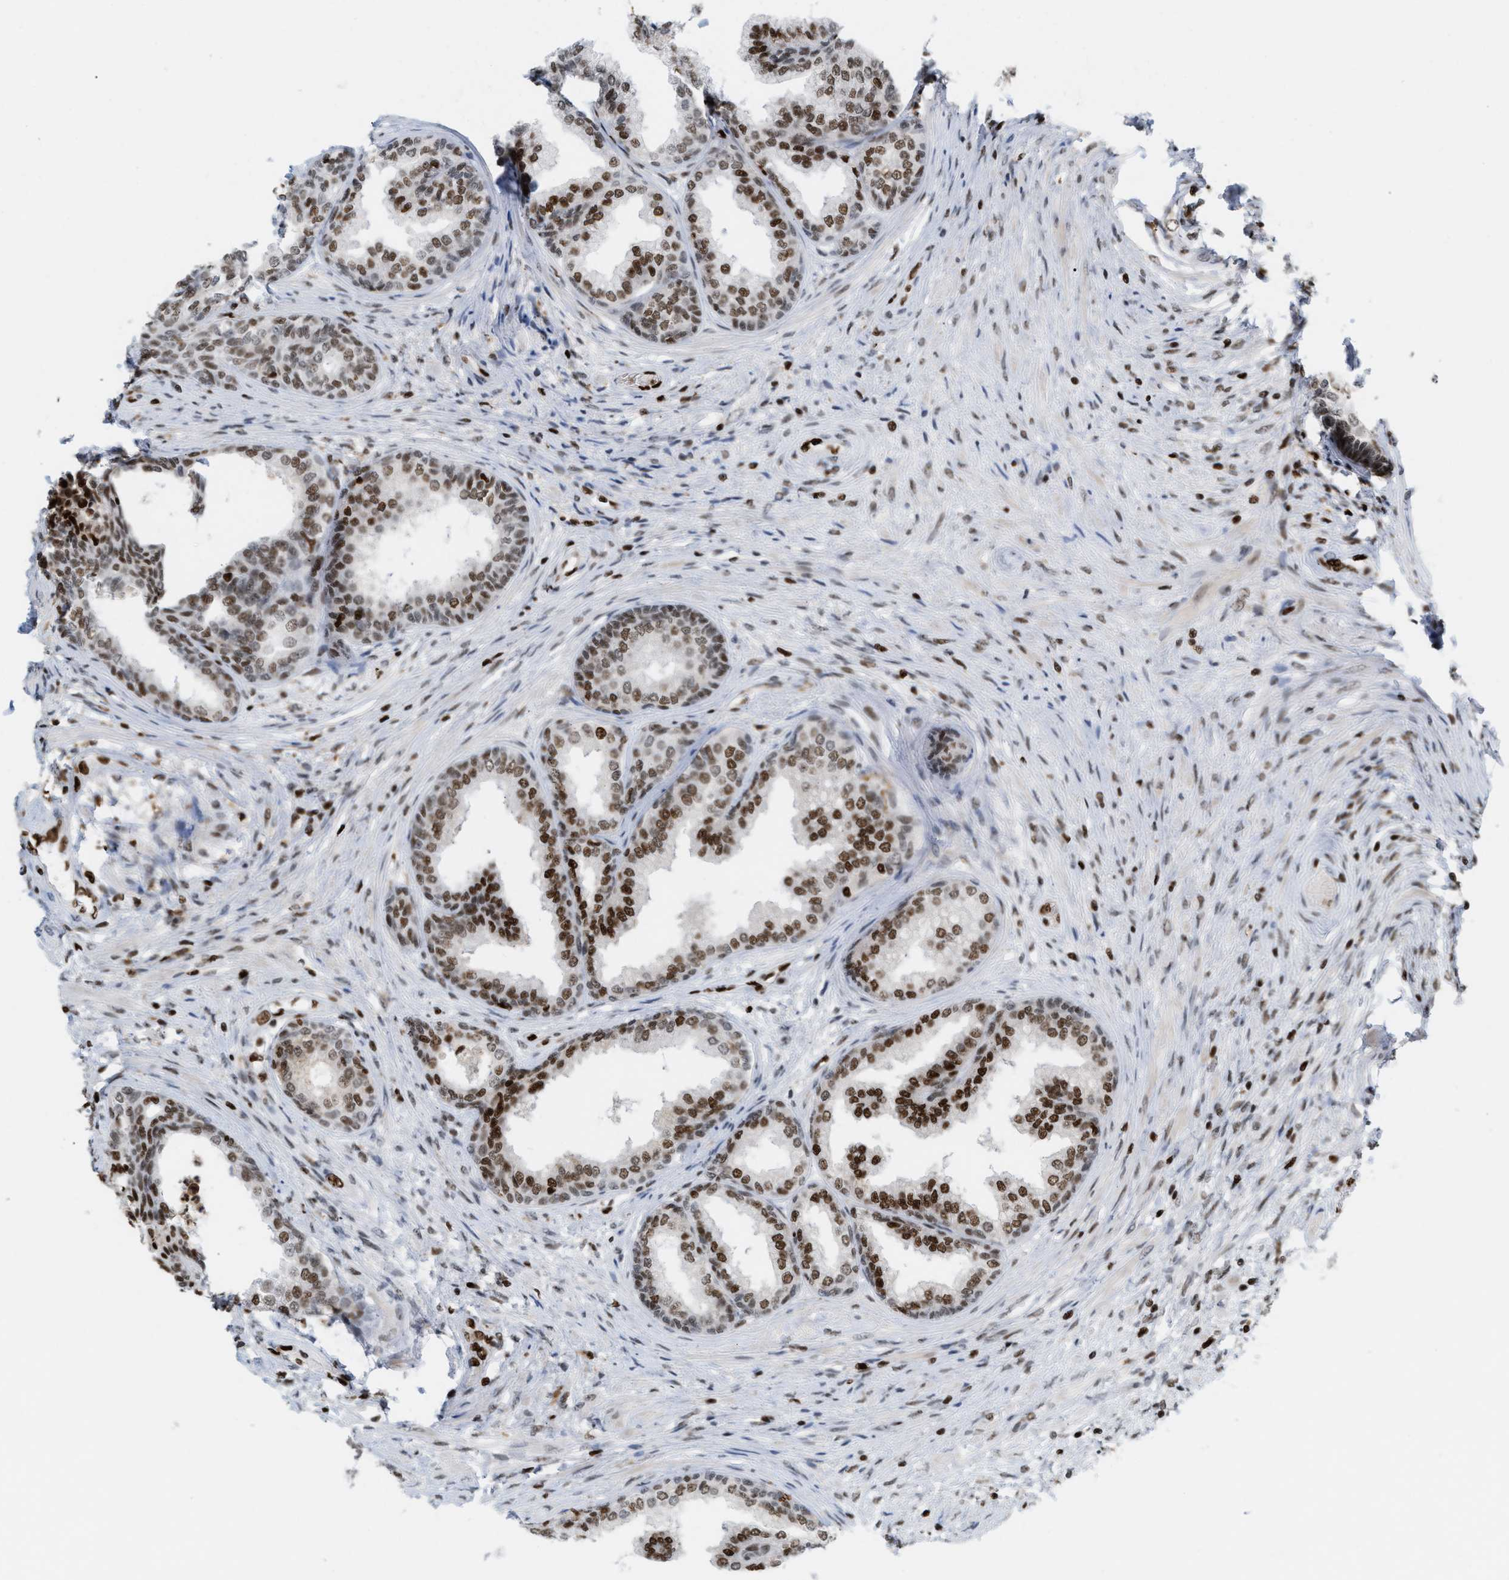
{"staining": {"intensity": "strong", "quantity": ">75%", "location": "nuclear"}, "tissue": "prostate", "cell_type": "Glandular cells", "image_type": "normal", "snomed": [{"axis": "morphology", "description": "Normal tissue, NOS"}, {"axis": "topography", "description": "Prostate"}], "caption": "A high-resolution micrograph shows immunohistochemistry (IHC) staining of benign prostate, which exhibits strong nuclear staining in approximately >75% of glandular cells.", "gene": "C17orf49", "patient": {"sex": "male", "age": 76}}